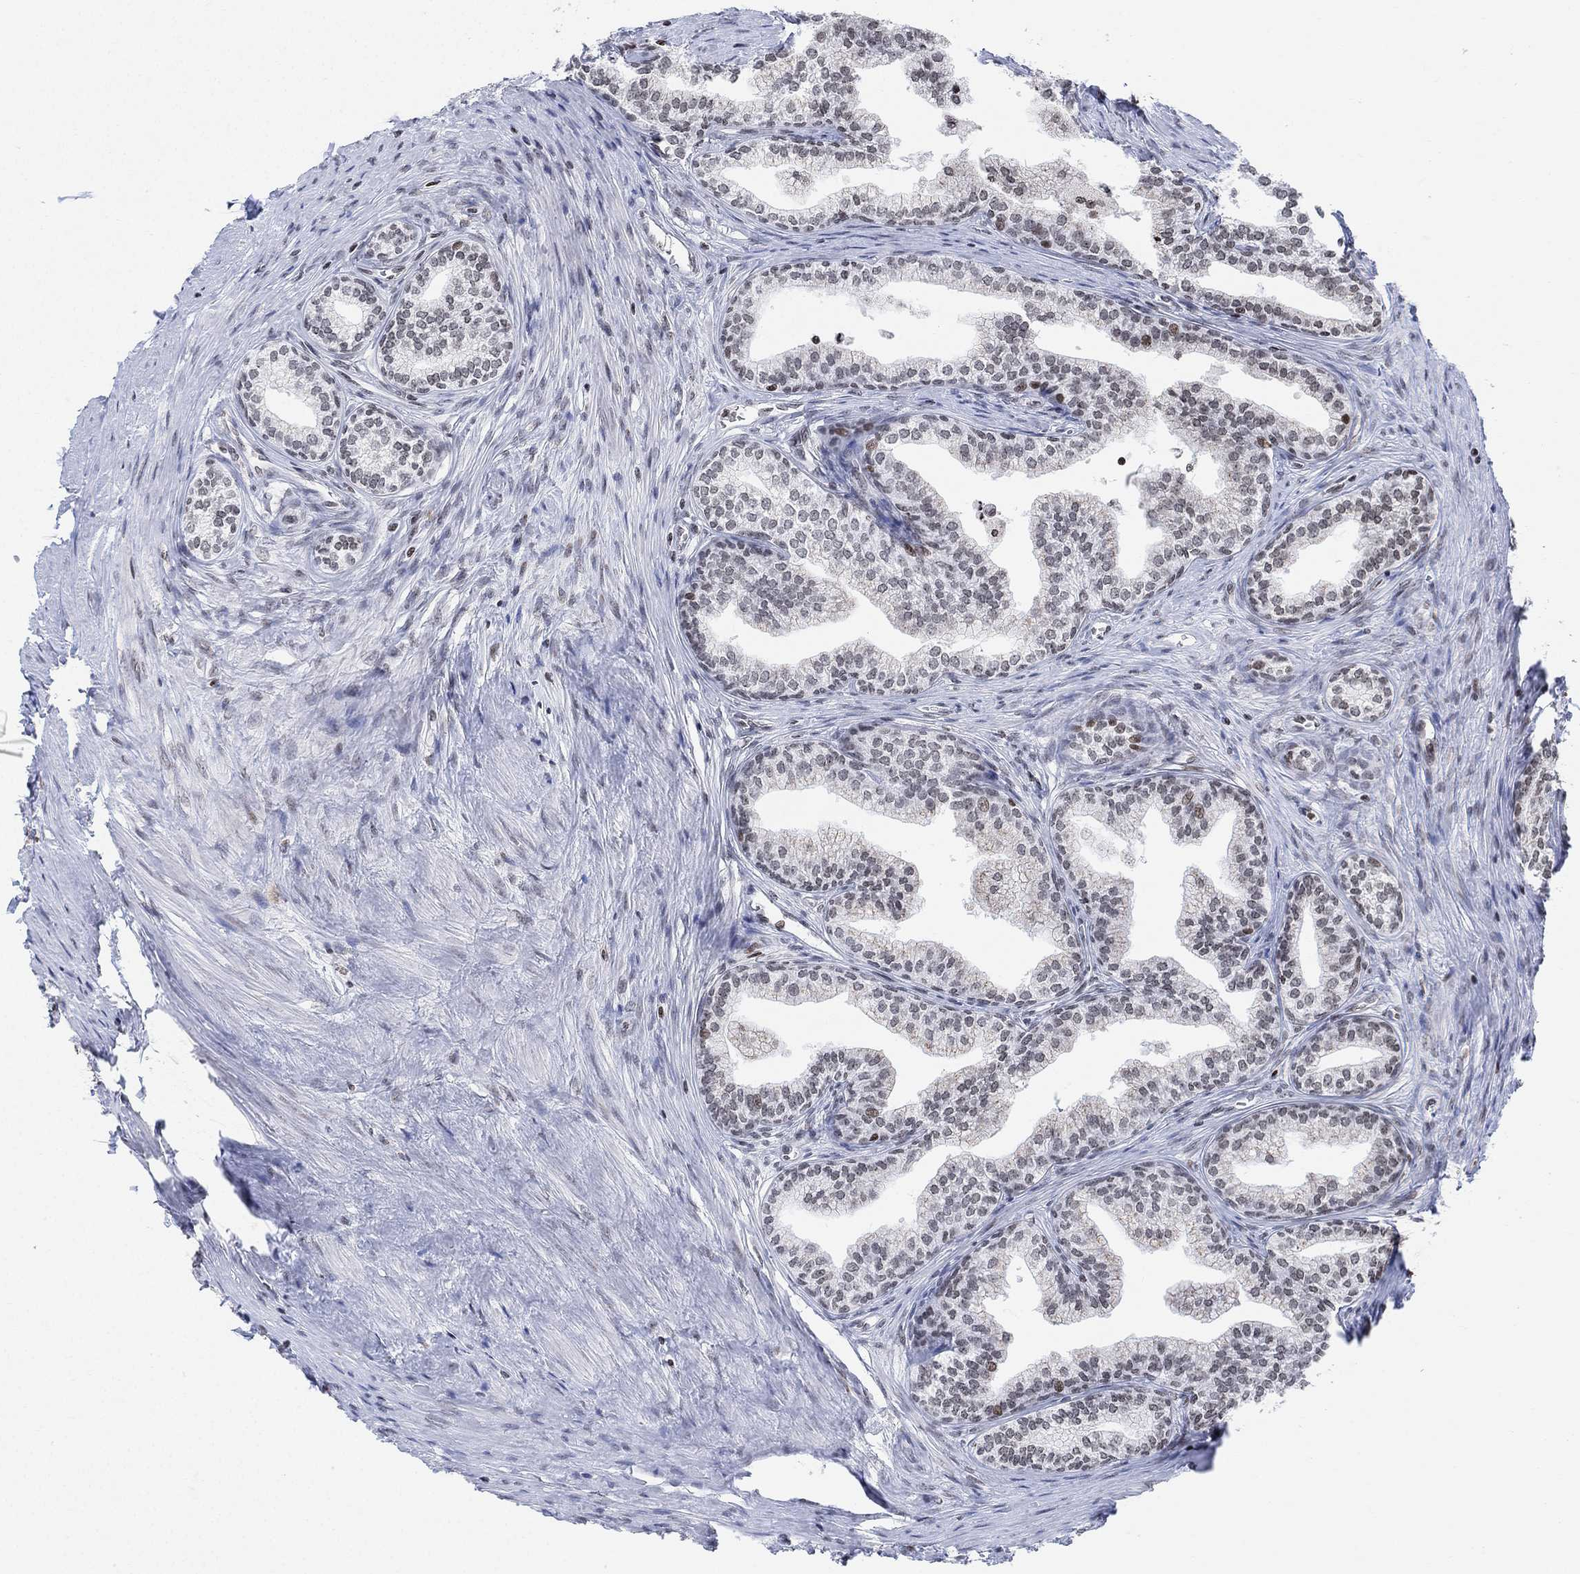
{"staining": {"intensity": "moderate", "quantity": "<25%", "location": "cytoplasmic/membranous,nuclear"}, "tissue": "prostate", "cell_type": "Glandular cells", "image_type": "normal", "snomed": [{"axis": "morphology", "description": "Normal tissue, NOS"}, {"axis": "topography", "description": "Prostate"}], "caption": "The photomicrograph displays immunohistochemical staining of normal prostate. There is moderate cytoplasmic/membranous,nuclear positivity is appreciated in about <25% of glandular cells.", "gene": "ABHD14A", "patient": {"sex": "male", "age": 65}}